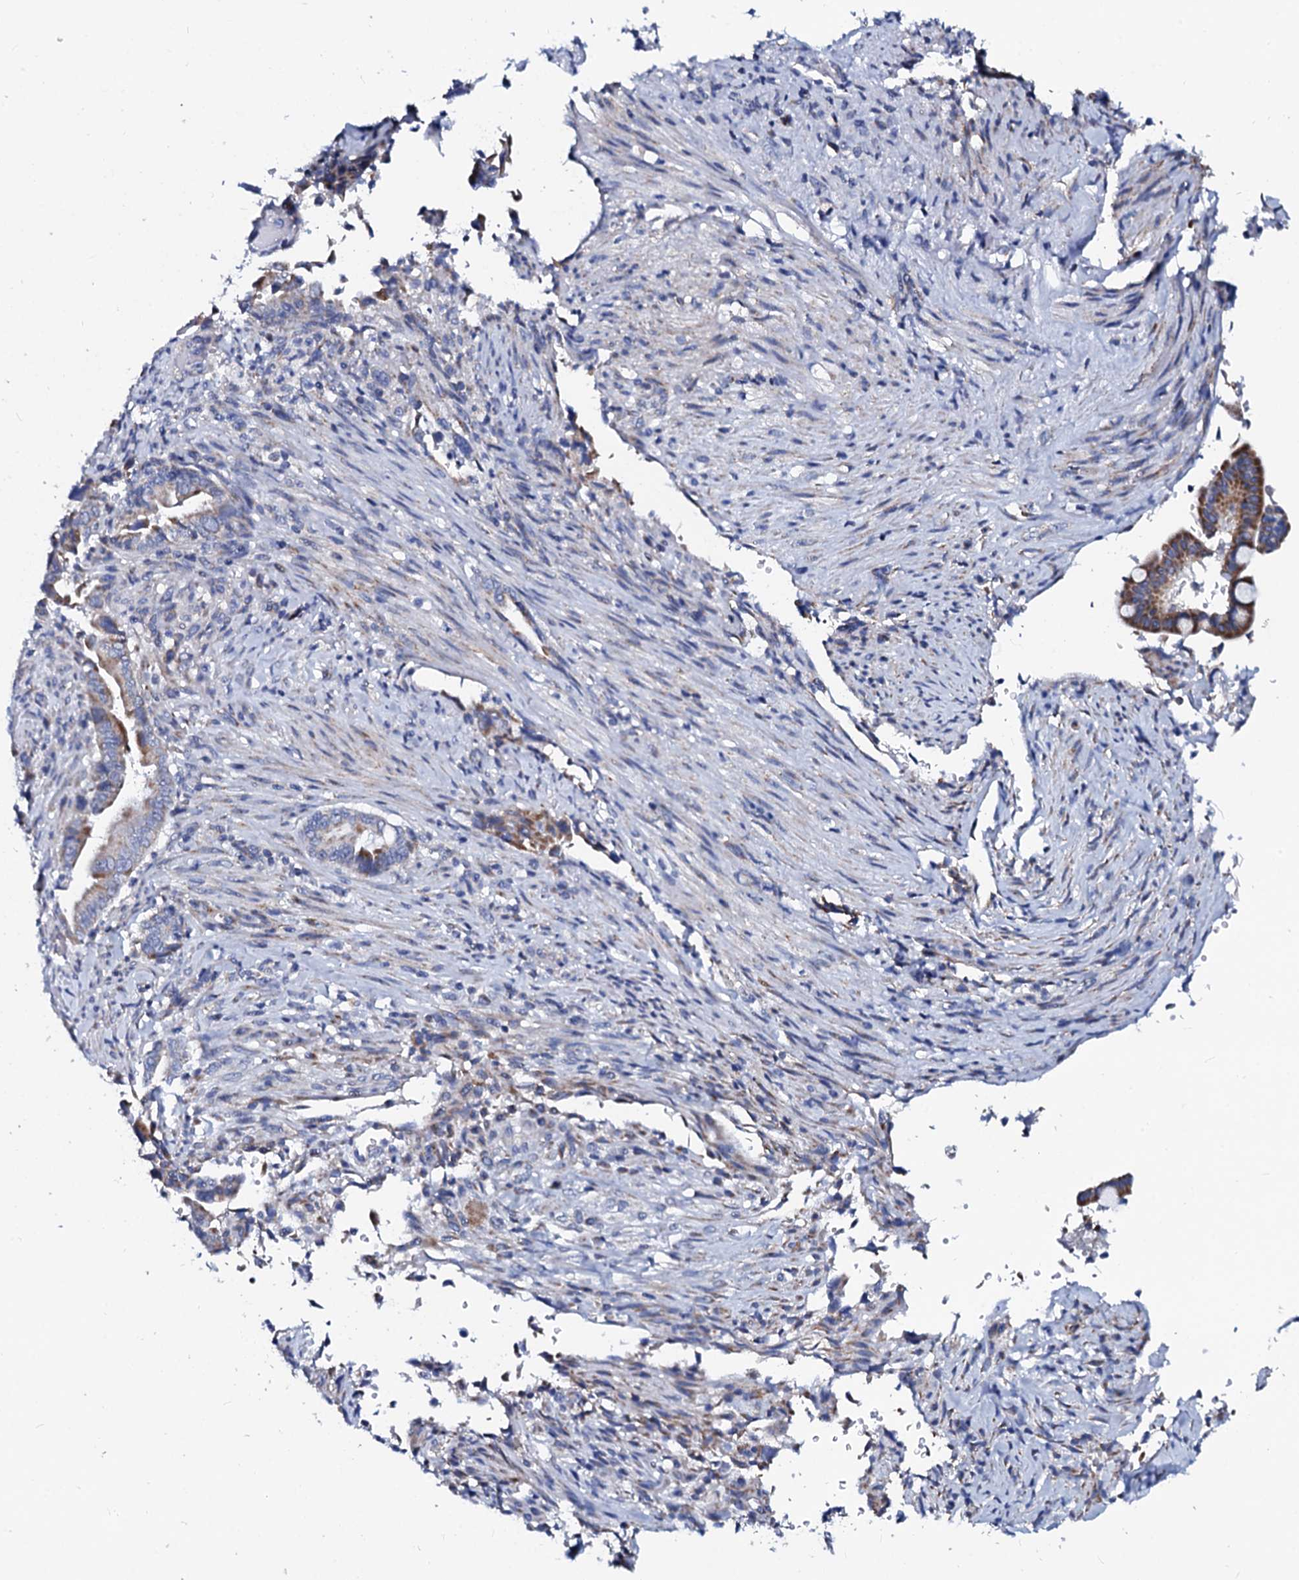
{"staining": {"intensity": "weak", "quantity": "<25%", "location": "cytoplasmic/membranous"}, "tissue": "pancreatic cancer", "cell_type": "Tumor cells", "image_type": "cancer", "snomed": [{"axis": "morphology", "description": "Adenocarcinoma, NOS"}, {"axis": "topography", "description": "Pancreas"}], "caption": "DAB (3,3'-diaminobenzidine) immunohistochemical staining of pancreatic adenocarcinoma demonstrates no significant staining in tumor cells.", "gene": "SLC37A4", "patient": {"sex": "male", "age": 70}}